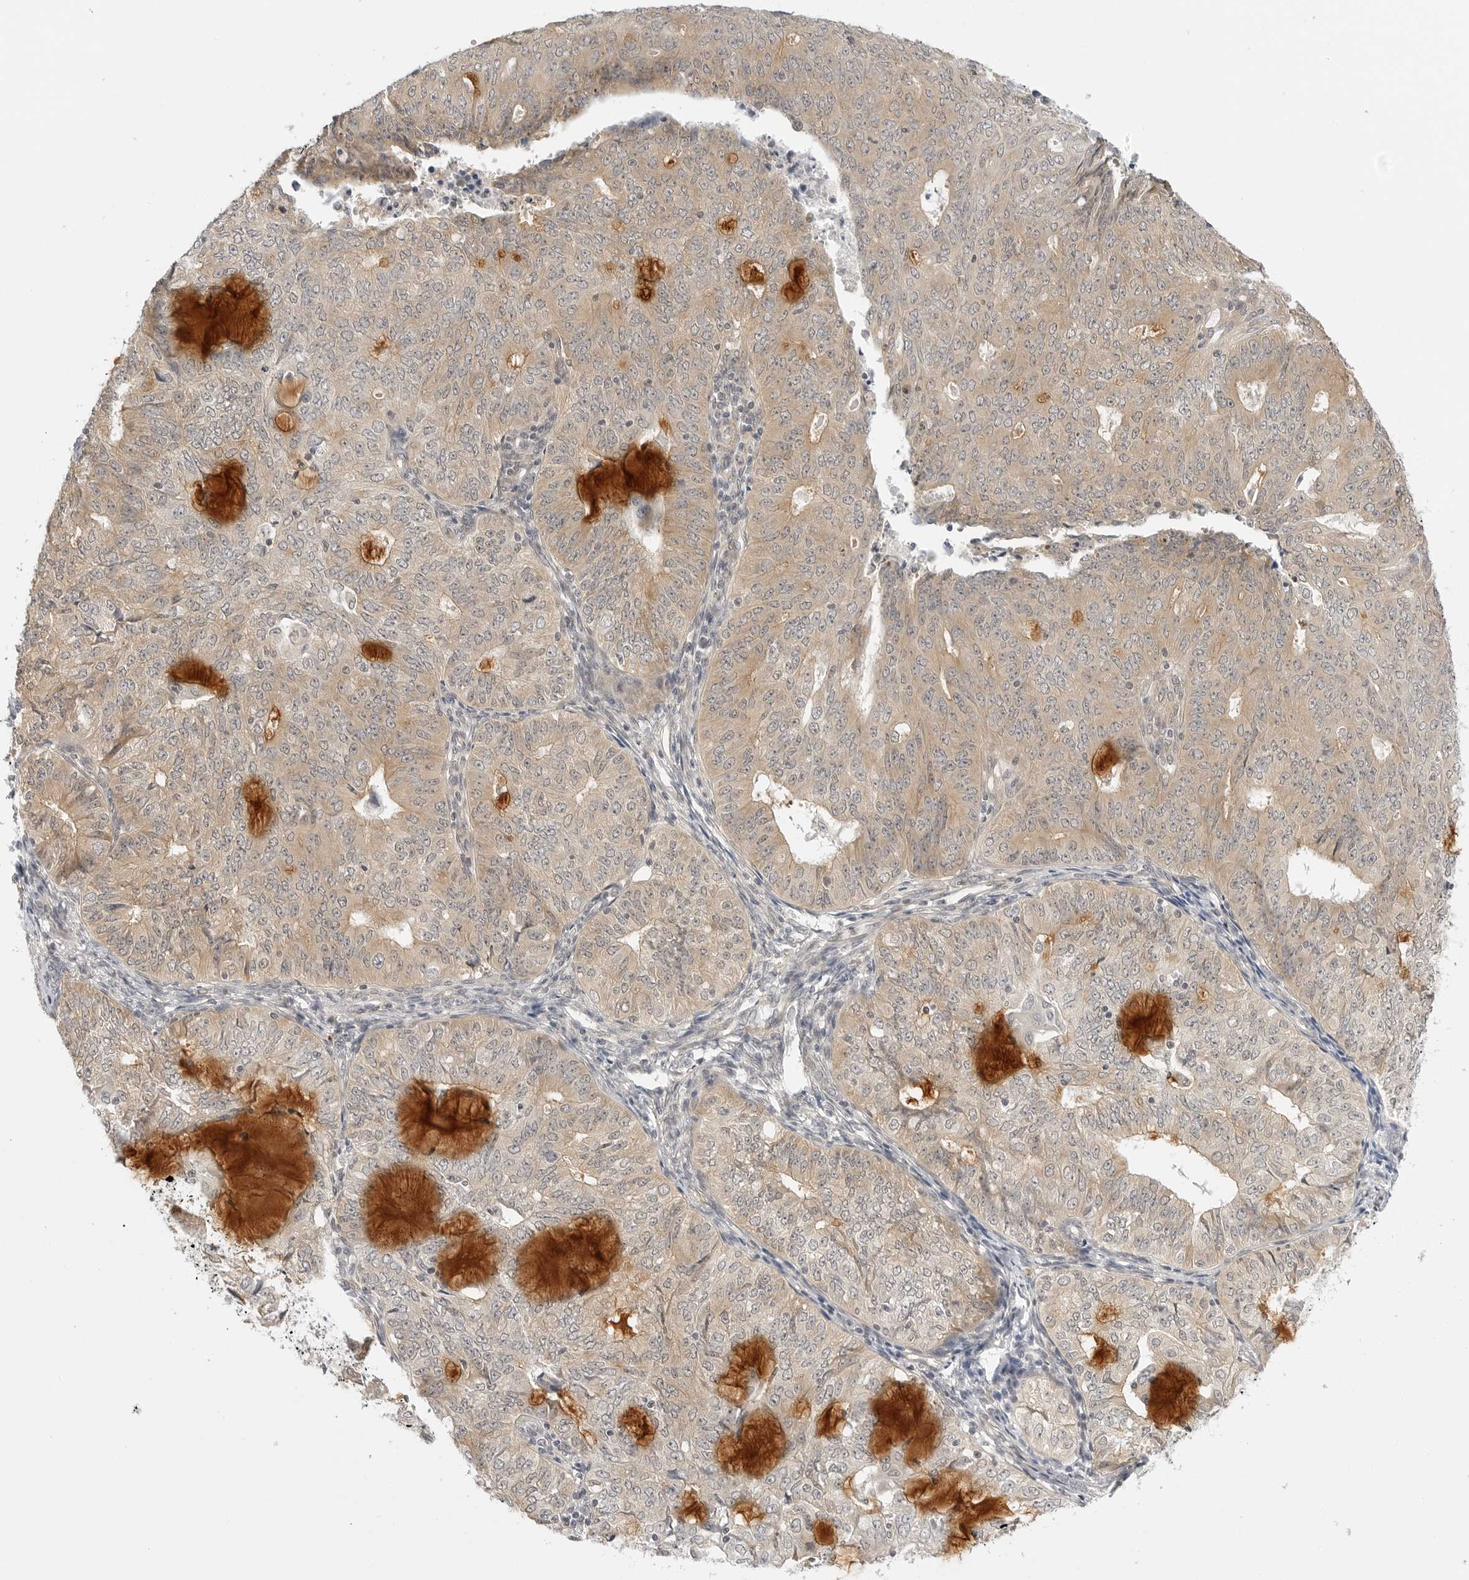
{"staining": {"intensity": "weak", "quantity": "25%-75%", "location": "cytoplasmic/membranous"}, "tissue": "endometrial cancer", "cell_type": "Tumor cells", "image_type": "cancer", "snomed": [{"axis": "morphology", "description": "Adenocarcinoma, NOS"}, {"axis": "topography", "description": "Endometrium"}], "caption": "Endometrial adenocarcinoma tissue displays weak cytoplasmic/membranous expression in approximately 25%-75% of tumor cells, visualized by immunohistochemistry.", "gene": "TCP1", "patient": {"sex": "female", "age": 32}}